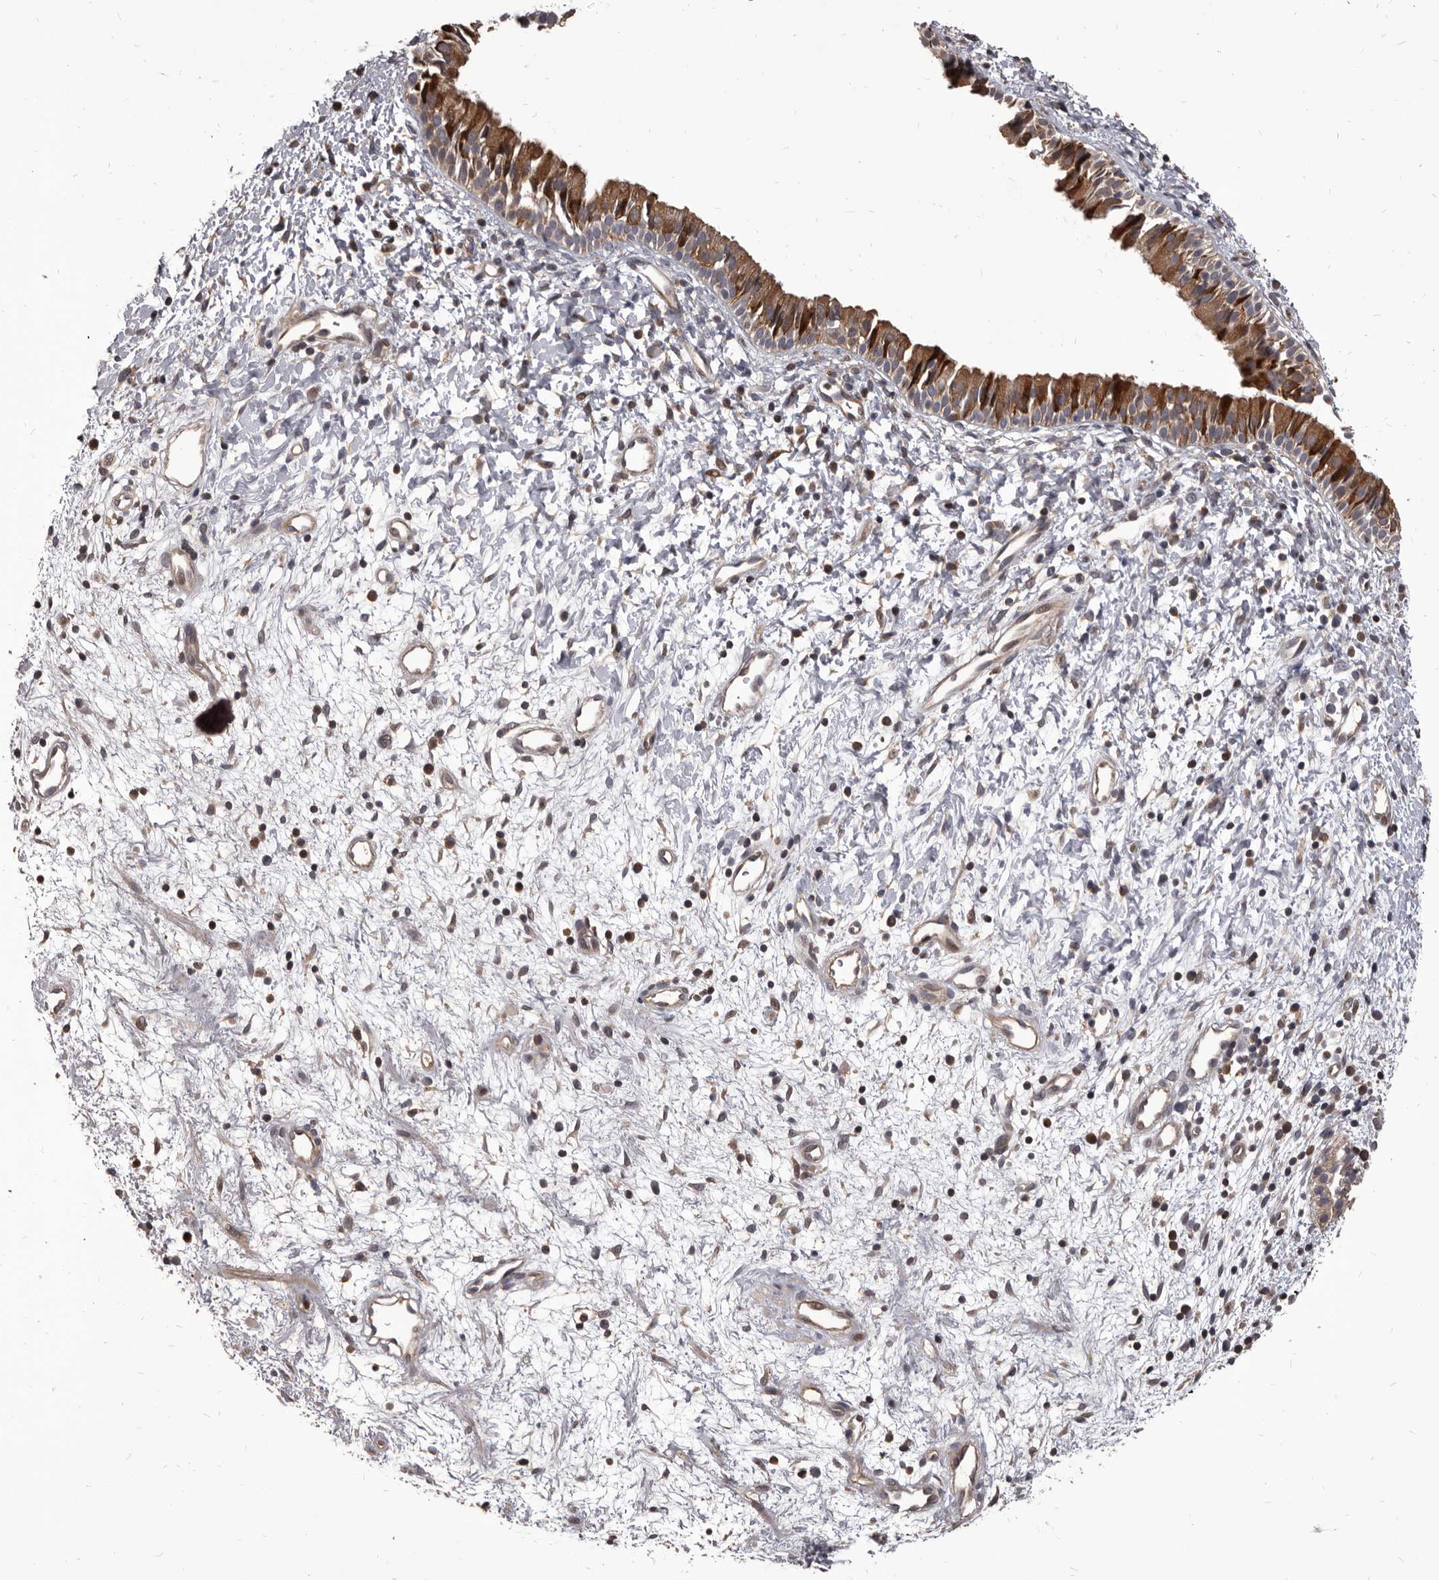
{"staining": {"intensity": "moderate", "quantity": ">75%", "location": "cytoplasmic/membranous"}, "tissue": "nasopharynx", "cell_type": "Respiratory epithelial cells", "image_type": "normal", "snomed": [{"axis": "morphology", "description": "Normal tissue, NOS"}, {"axis": "topography", "description": "Nasopharynx"}], "caption": "Immunohistochemical staining of normal human nasopharynx reveals >75% levels of moderate cytoplasmic/membranous protein positivity in about >75% of respiratory epithelial cells. Nuclei are stained in blue.", "gene": "MAP3K14", "patient": {"sex": "male", "age": 22}}